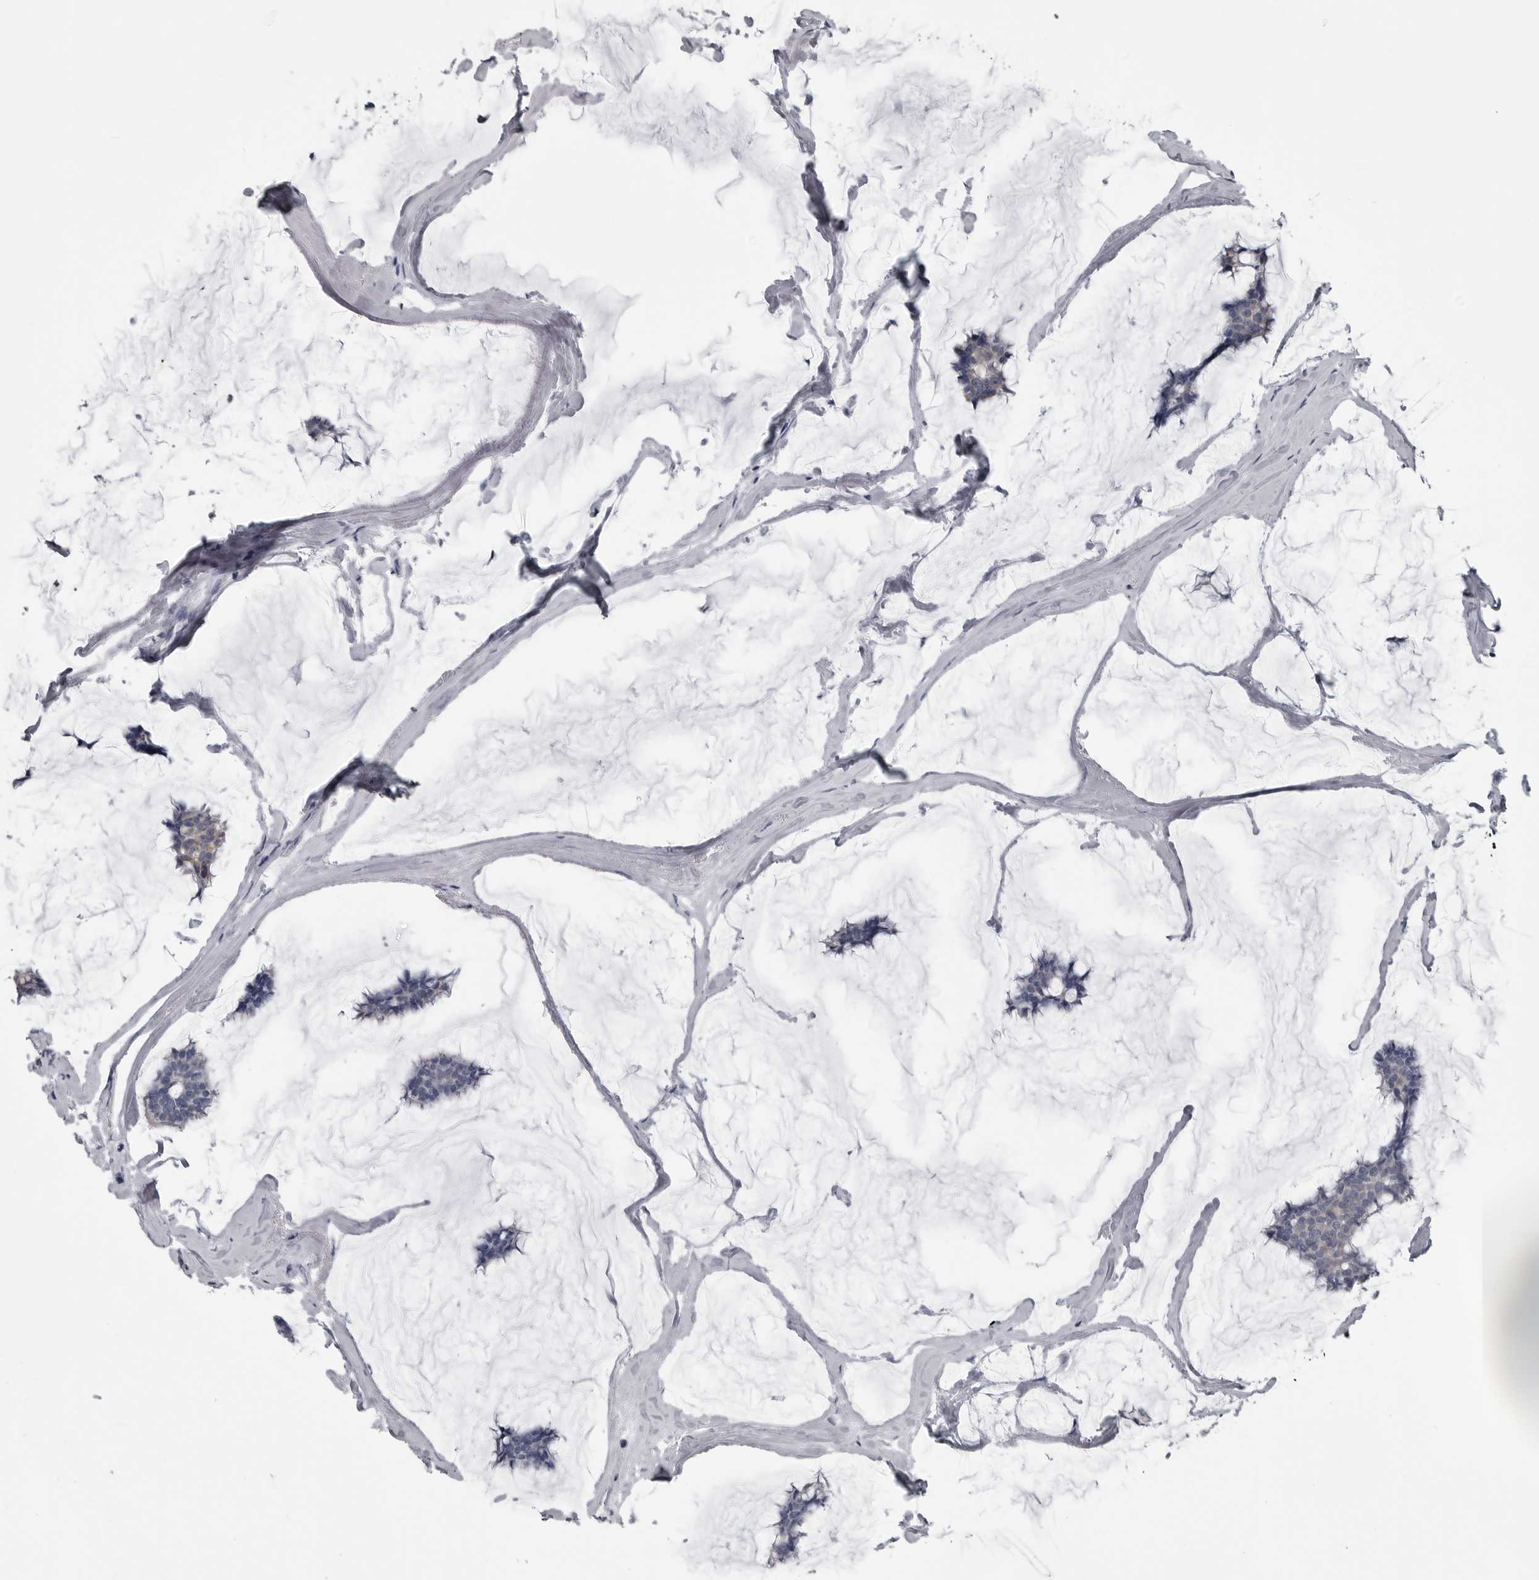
{"staining": {"intensity": "weak", "quantity": "<25%", "location": "cytoplasmic/membranous"}, "tissue": "breast cancer", "cell_type": "Tumor cells", "image_type": "cancer", "snomed": [{"axis": "morphology", "description": "Duct carcinoma"}, {"axis": "topography", "description": "Breast"}], "caption": "IHC of human breast intraductal carcinoma shows no staining in tumor cells. (DAB (3,3'-diaminobenzidine) immunohistochemistry with hematoxylin counter stain).", "gene": "MYOC", "patient": {"sex": "female", "age": 93}}